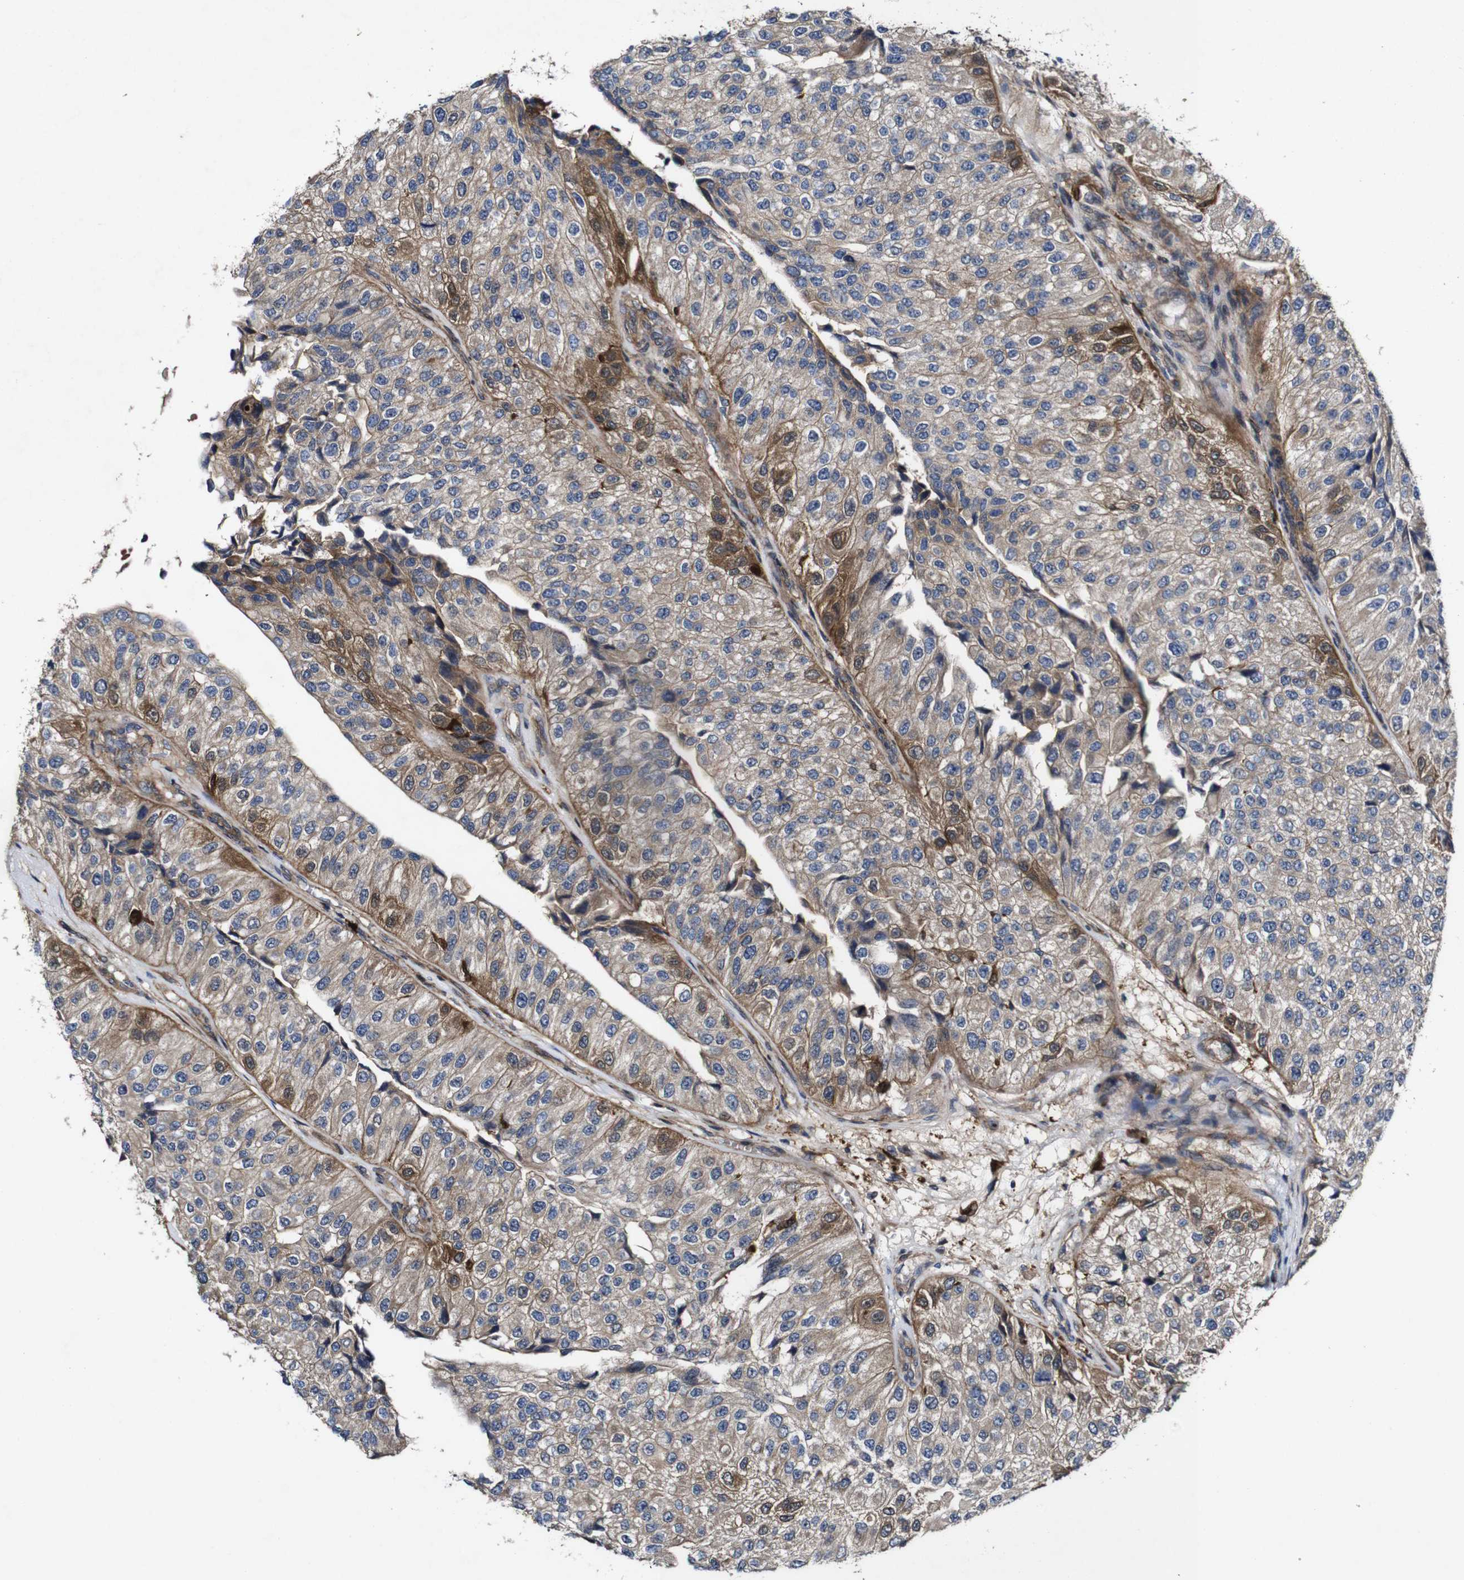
{"staining": {"intensity": "moderate", "quantity": "<25%", "location": "cytoplasmic/membranous"}, "tissue": "urothelial cancer", "cell_type": "Tumor cells", "image_type": "cancer", "snomed": [{"axis": "morphology", "description": "Urothelial carcinoma, High grade"}, {"axis": "topography", "description": "Kidney"}, {"axis": "topography", "description": "Urinary bladder"}], "caption": "IHC histopathology image of urothelial carcinoma (high-grade) stained for a protein (brown), which reveals low levels of moderate cytoplasmic/membranous staining in about <25% of tumor cells.", "gene": "GSDME", "patient": {"sex": "male", "age": 77}}